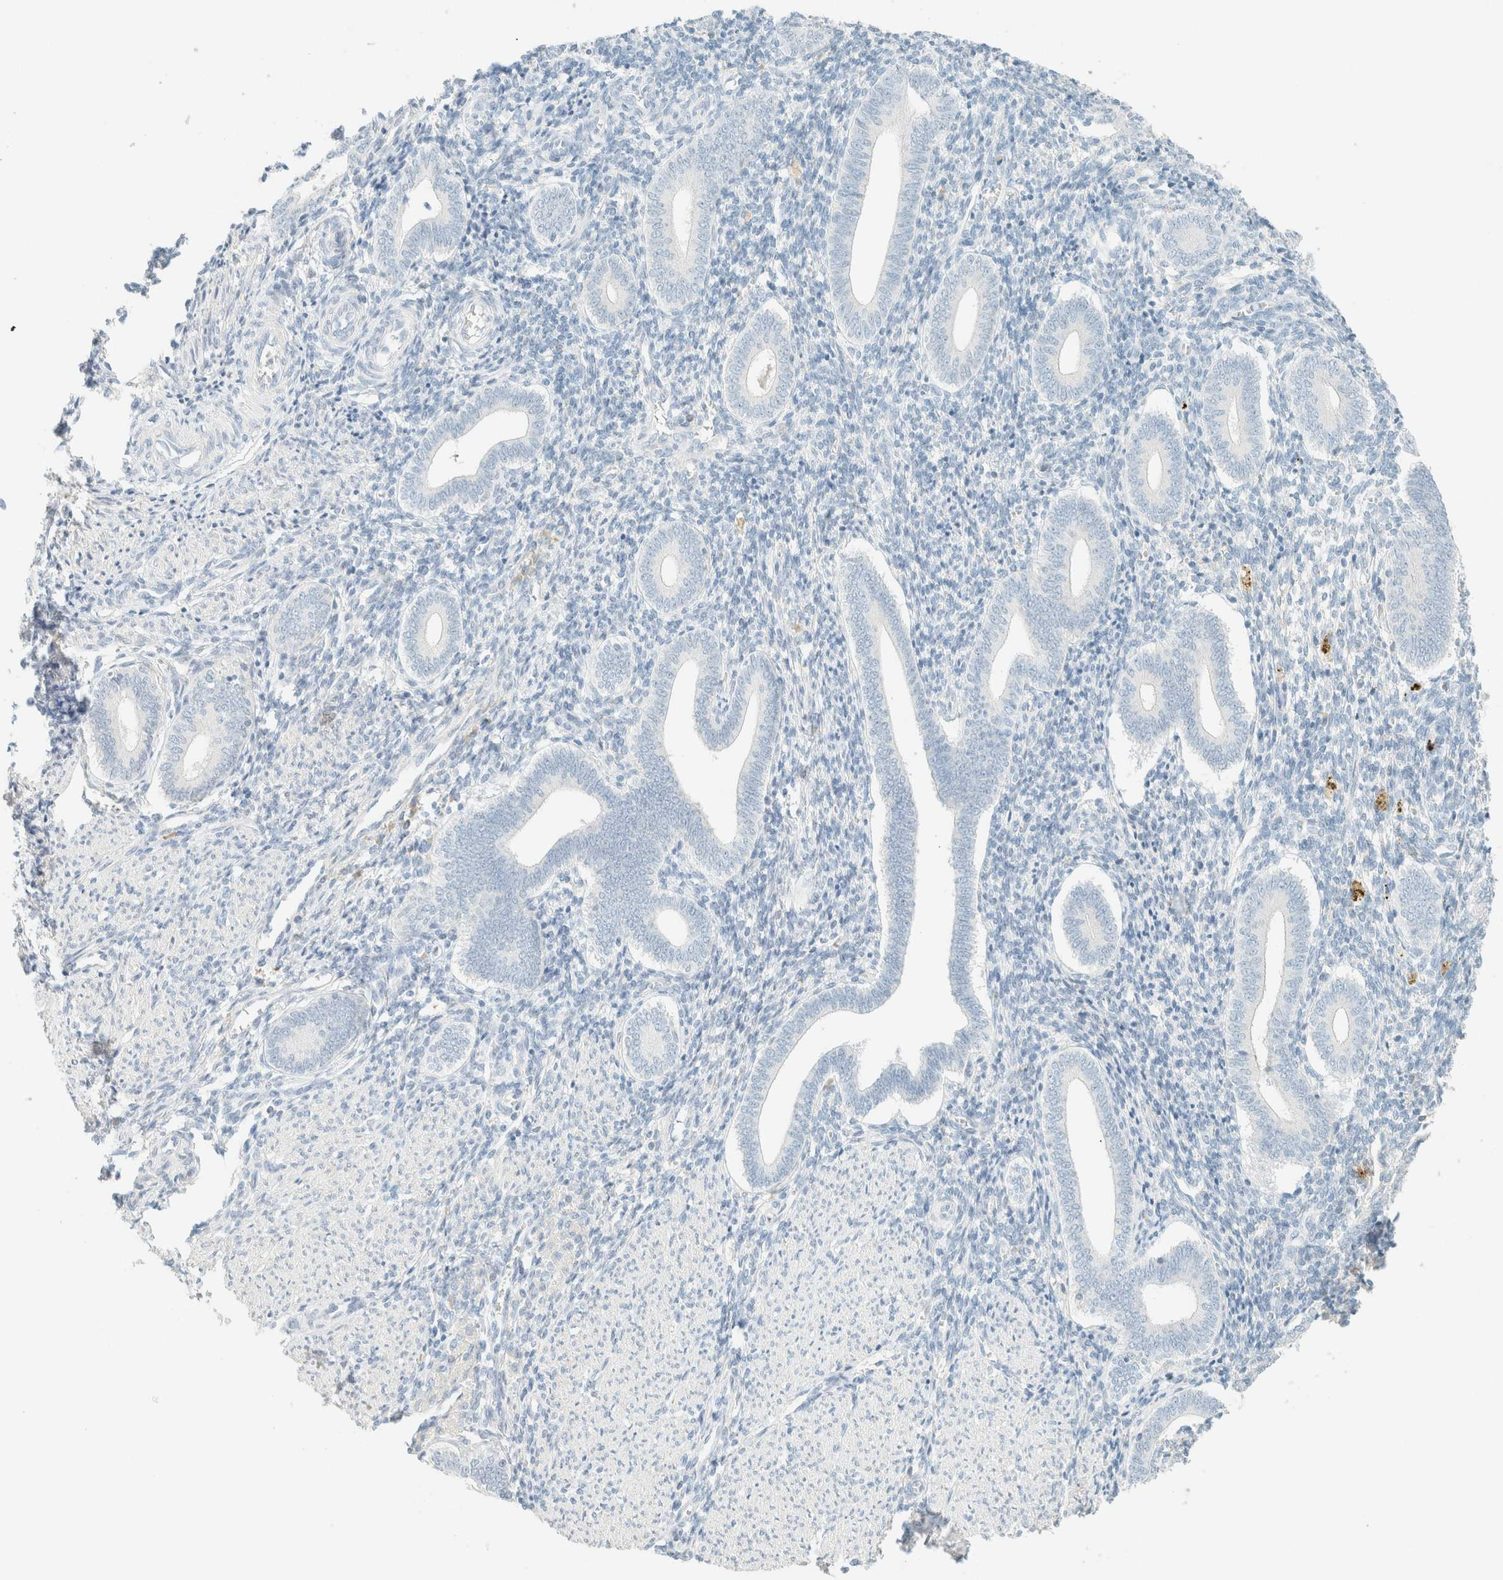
{"staining": {"intensity": "negative", "quantity": "none", "location": "none"}, "tissue": "endometrium", "cell_type": "Cells in endometrial stroma", "image_type": "normal", "snomed": [{"axis": "morphology", "description": "Normal tissue, NOS"}, {"axis": "topography", "description": "Uterus"}, {"axis": "topography", "description": "Endometrium"}], "caption": "A high-resolution histopathology image shows immunohistochemistry (IHC) staining of benign endometrium, which shows no significant expression in cells in endometrial stroma.", "gene": "GPA33", "patient": {"sex": "female", "age": 33}}